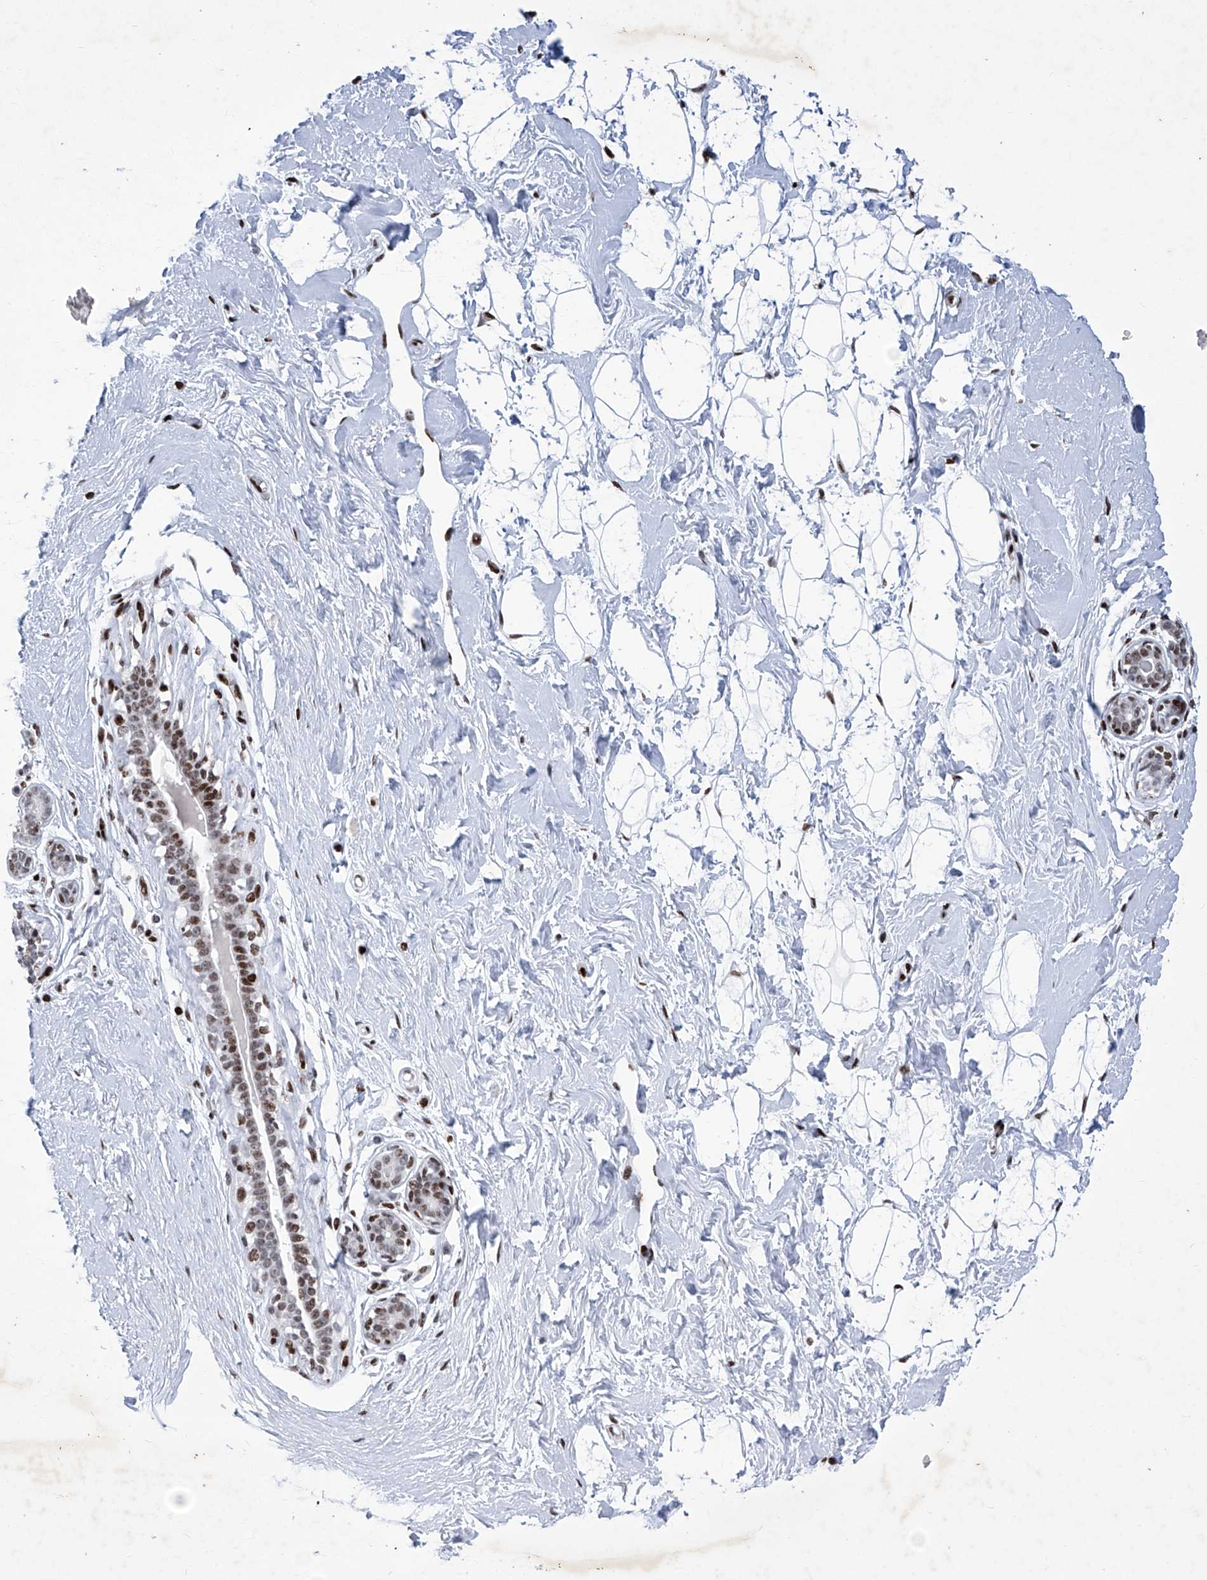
{"staining": {"intensity": "strong", "quantity": ">75%", "location": "nuclear"}, "tissue": "breast", "cell_type": "Adipocytes", "image_type": "normal", "snomed": [{"axis": "morphology", "description": "Normal tissue, NOS"}, {"axis": "morphology", "description": "Adenoma, NOS"}, {"axis": "topography", "description": "Breast"}], "caption": "This histopathology image reveals immunohistochemistry (IHC) staining of unremarkable breast, with high strong nuclear positivity in approximately >75% of adipocytes.", "gene": "HEY2", "patient": {"sex": "female", "age": 23}}